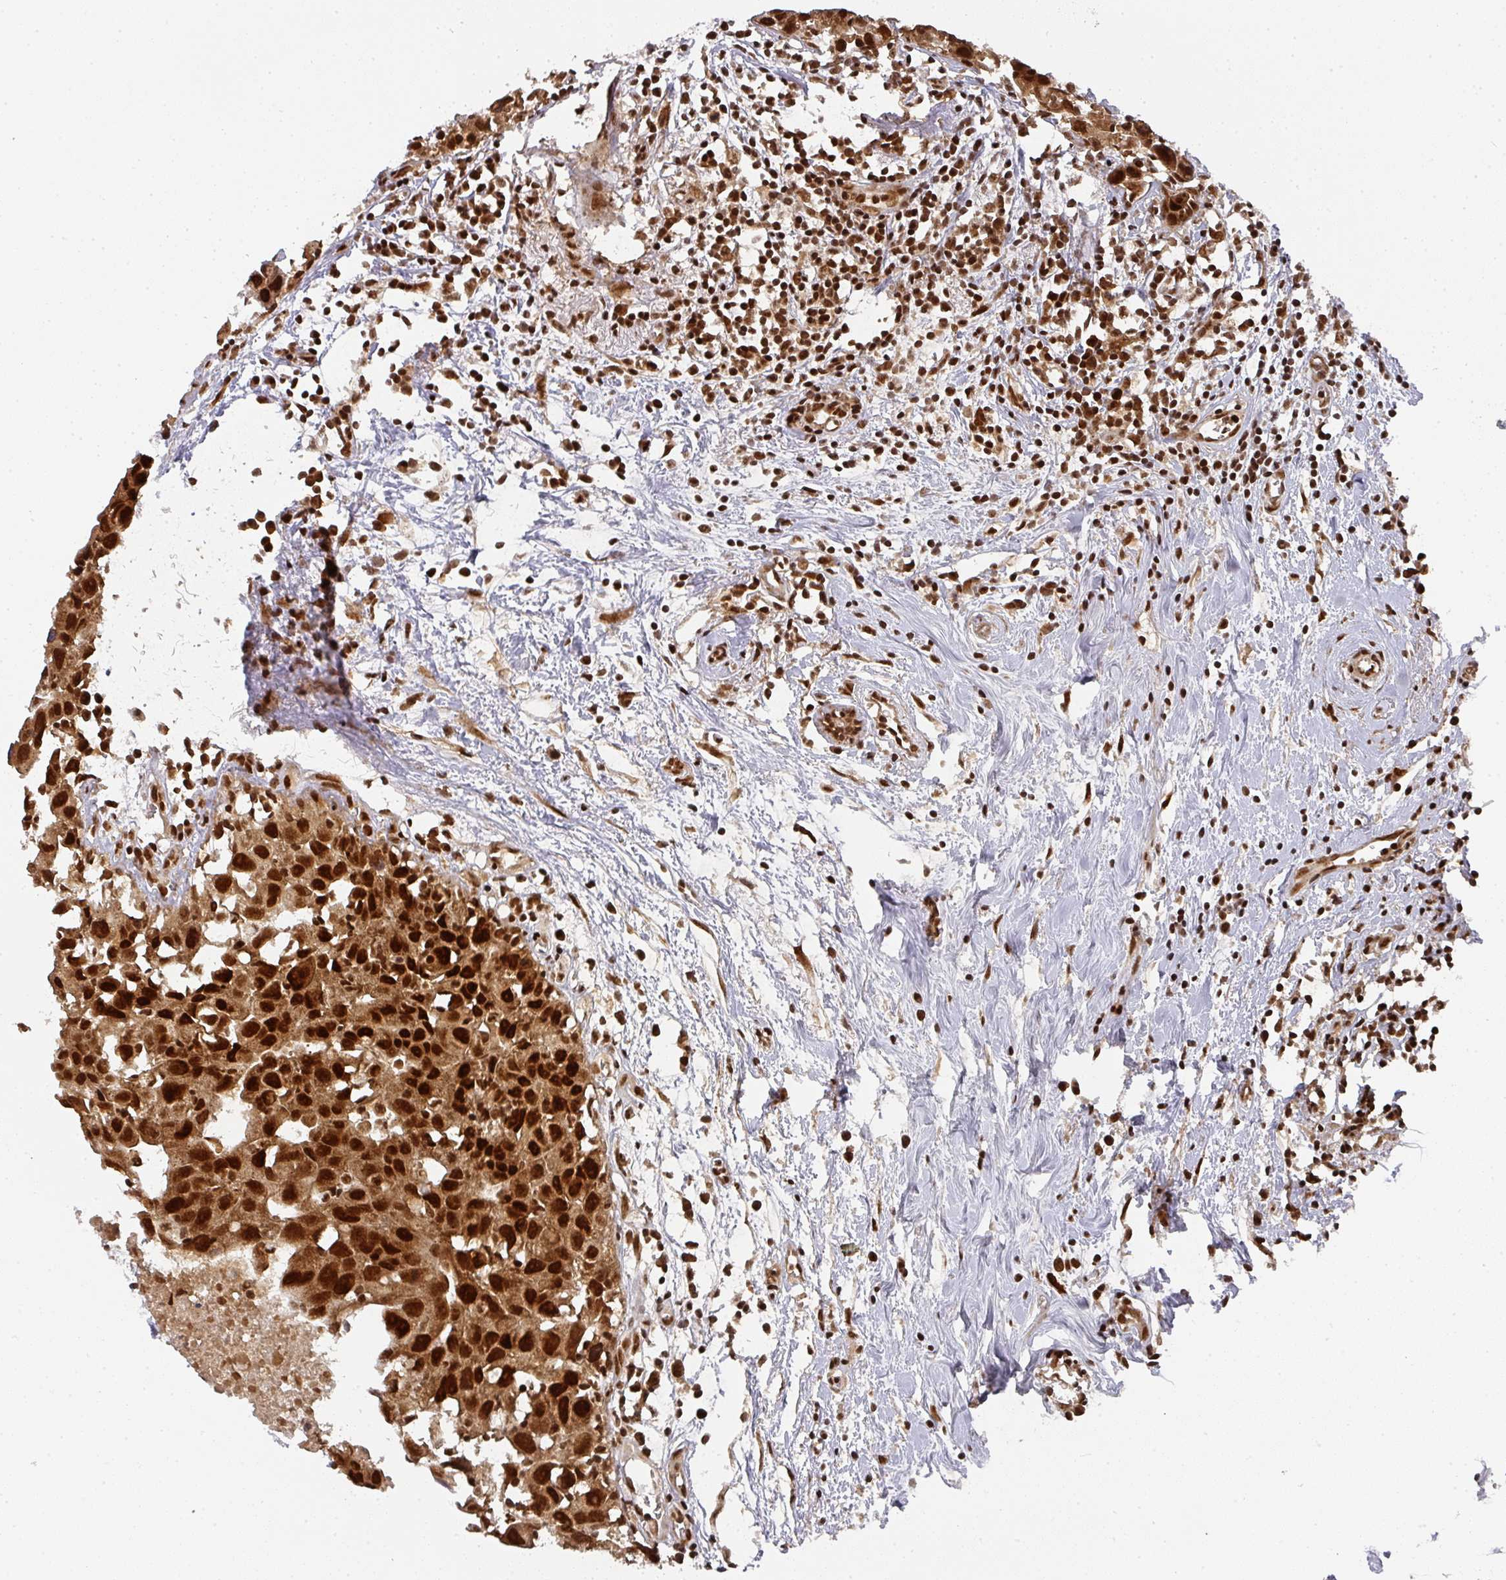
{"staining": {"intensity": "strong", "quantity": ">75%", "location": "nuclear"}, "tissue": "breast cancer", "cell_type": "Tumor cells", "image_type": "cancer", "snomed": [{"axis": "morphology", "description": "Carcinoma, NOS"}, {"axis": "topography", "description": "Breast"}], "caption": "DAB (3,3'-diaminobenzidine) immunohistochemical staining of breast cancer (carcinoma) exhibits strong nuclear protein expression in approximately >75% of tumor cells. The staining was performed using DAB (3,3'-diaminobenzidine), with brown indicating positive protein expression. Nuclei are stained blue with hematoxylin.", "gene": "DIDO1", "patient": {"sex": "female", "age": 60}}